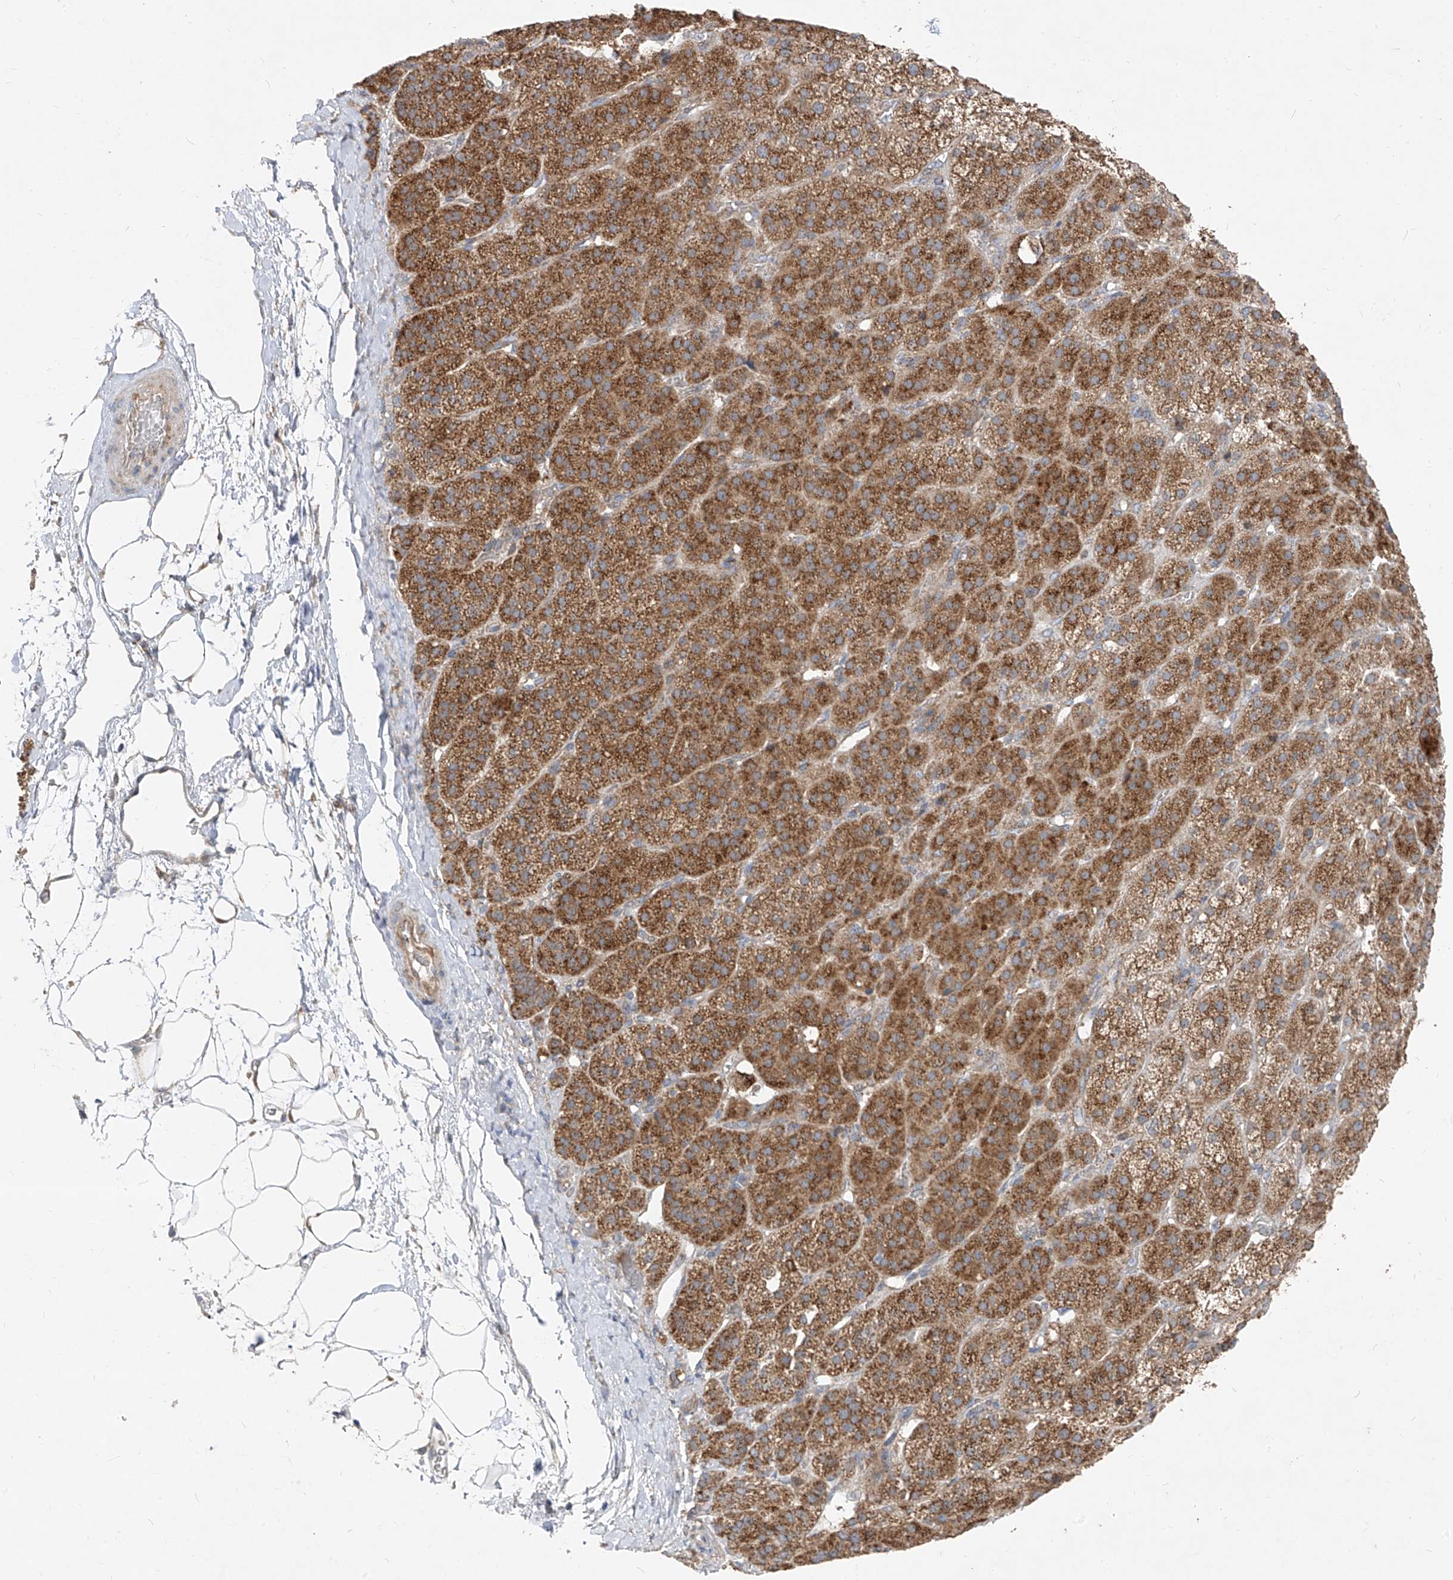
{"staining": {"intensity": "strong", "quantity": ">75%", "location": "cytoplasmic/membranous"}, "tissue": "adrenal gland", "cell_type": "Glandular cells", "image_type": "normal", "snomed": [{"axis": "morphology", "description": "Normal tissue, NOS"}, {"axis": "topography", "description": "Adrenal gland"}], "caption": "Immunohistochemical staining of unremarkable adrenal gland exhibits strong cytoplasmic/membranous protein staining in approximately >75% of glandular cells.", "gene": "ABCD3", "patient": {"sex": "female", "age": 57}}